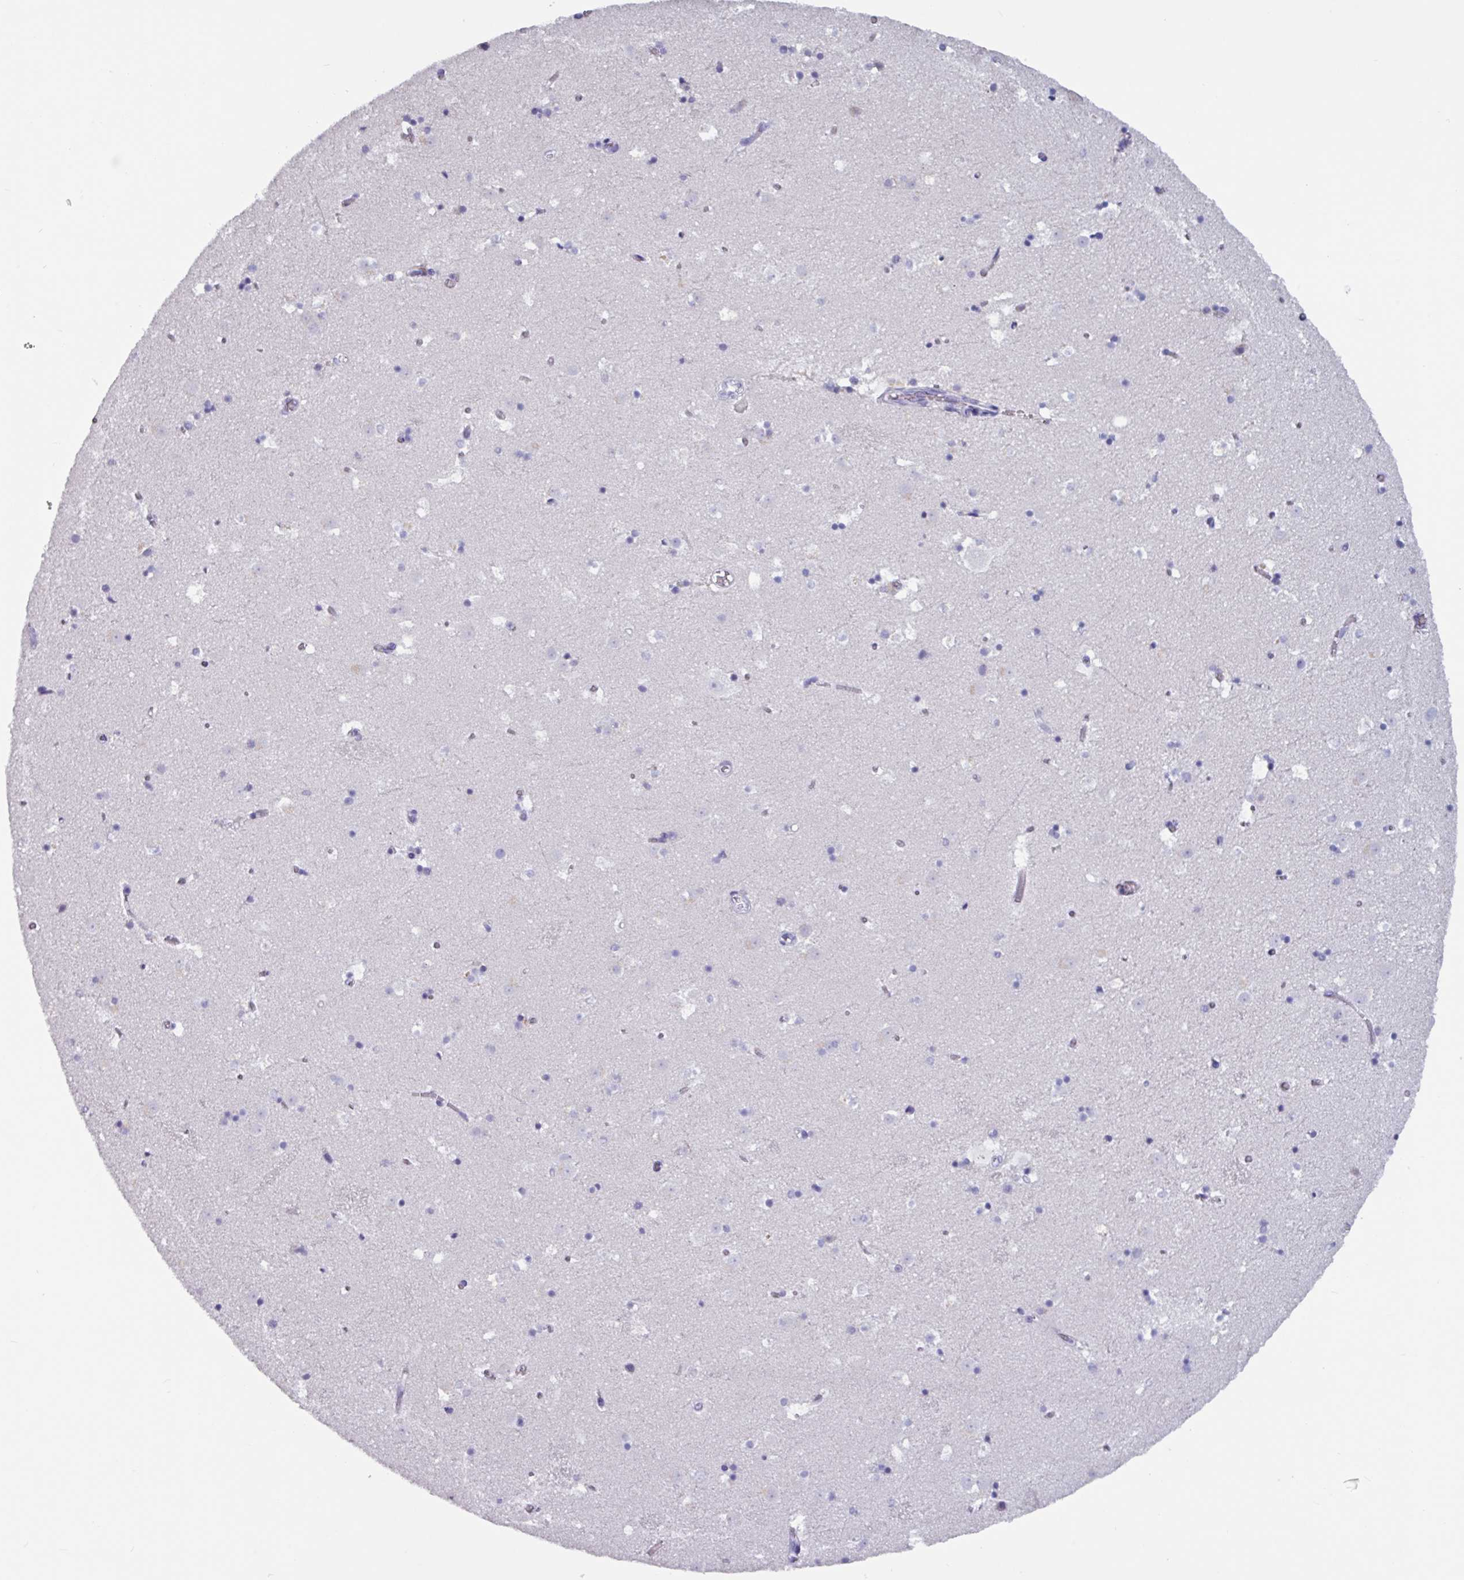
{"staining": {"intensity": "negative", "quantity": "none", "location": "none"}, "tissue": "caudate", "cell_type": "Glial cells", "image_type": "normal", "snomed": [{"axis": "morphology", "description": "Normal tissue, NOS"}, {"axis": "topography", "description": "Lateral ventricle wall"}], "caption": "Immunohistochemistry histopathology image of unremarkable human caudate stained for a protein (brown), which reveals no expression in glial cells.", "gene": "OR2T10", "patient": {"sex": "male", "age": 25}}